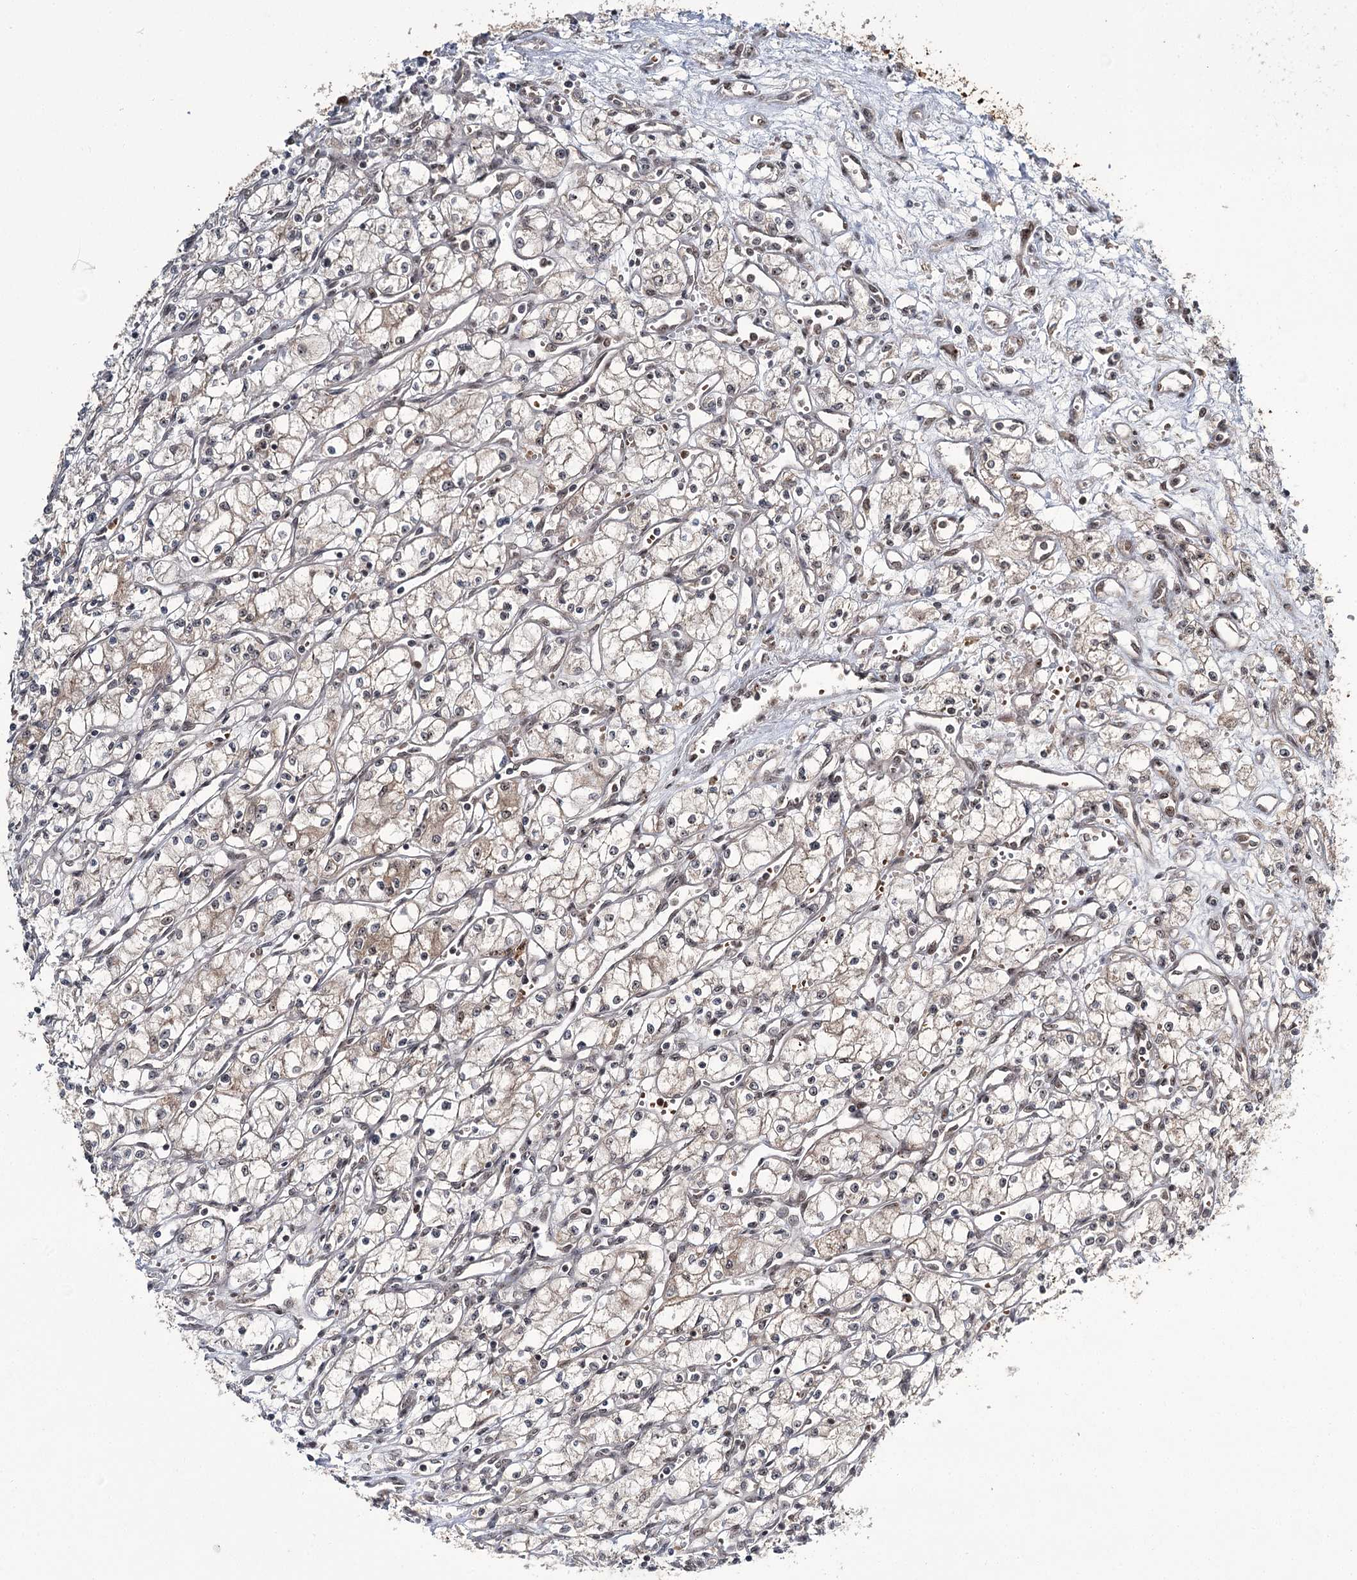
{"staining": {"intensity": "negative", "quantity": "none", "location": "none"}, "tissue": "renal cancer", "cell_type": "Tumor cells", "image_type": "cancer", "snomed": [{"axis": "morphology", "description": "Adenocarcinoma, NOS"}, {"axis": "topography", "description": "Kidney"}], "caption": "This is an immunohistochemistry photomicrograph of human renal adenocarcinoma. There is no positivity in tumor cells.", "gene": "ERCC3", "patient": {"sex": "male", "age": 59}}